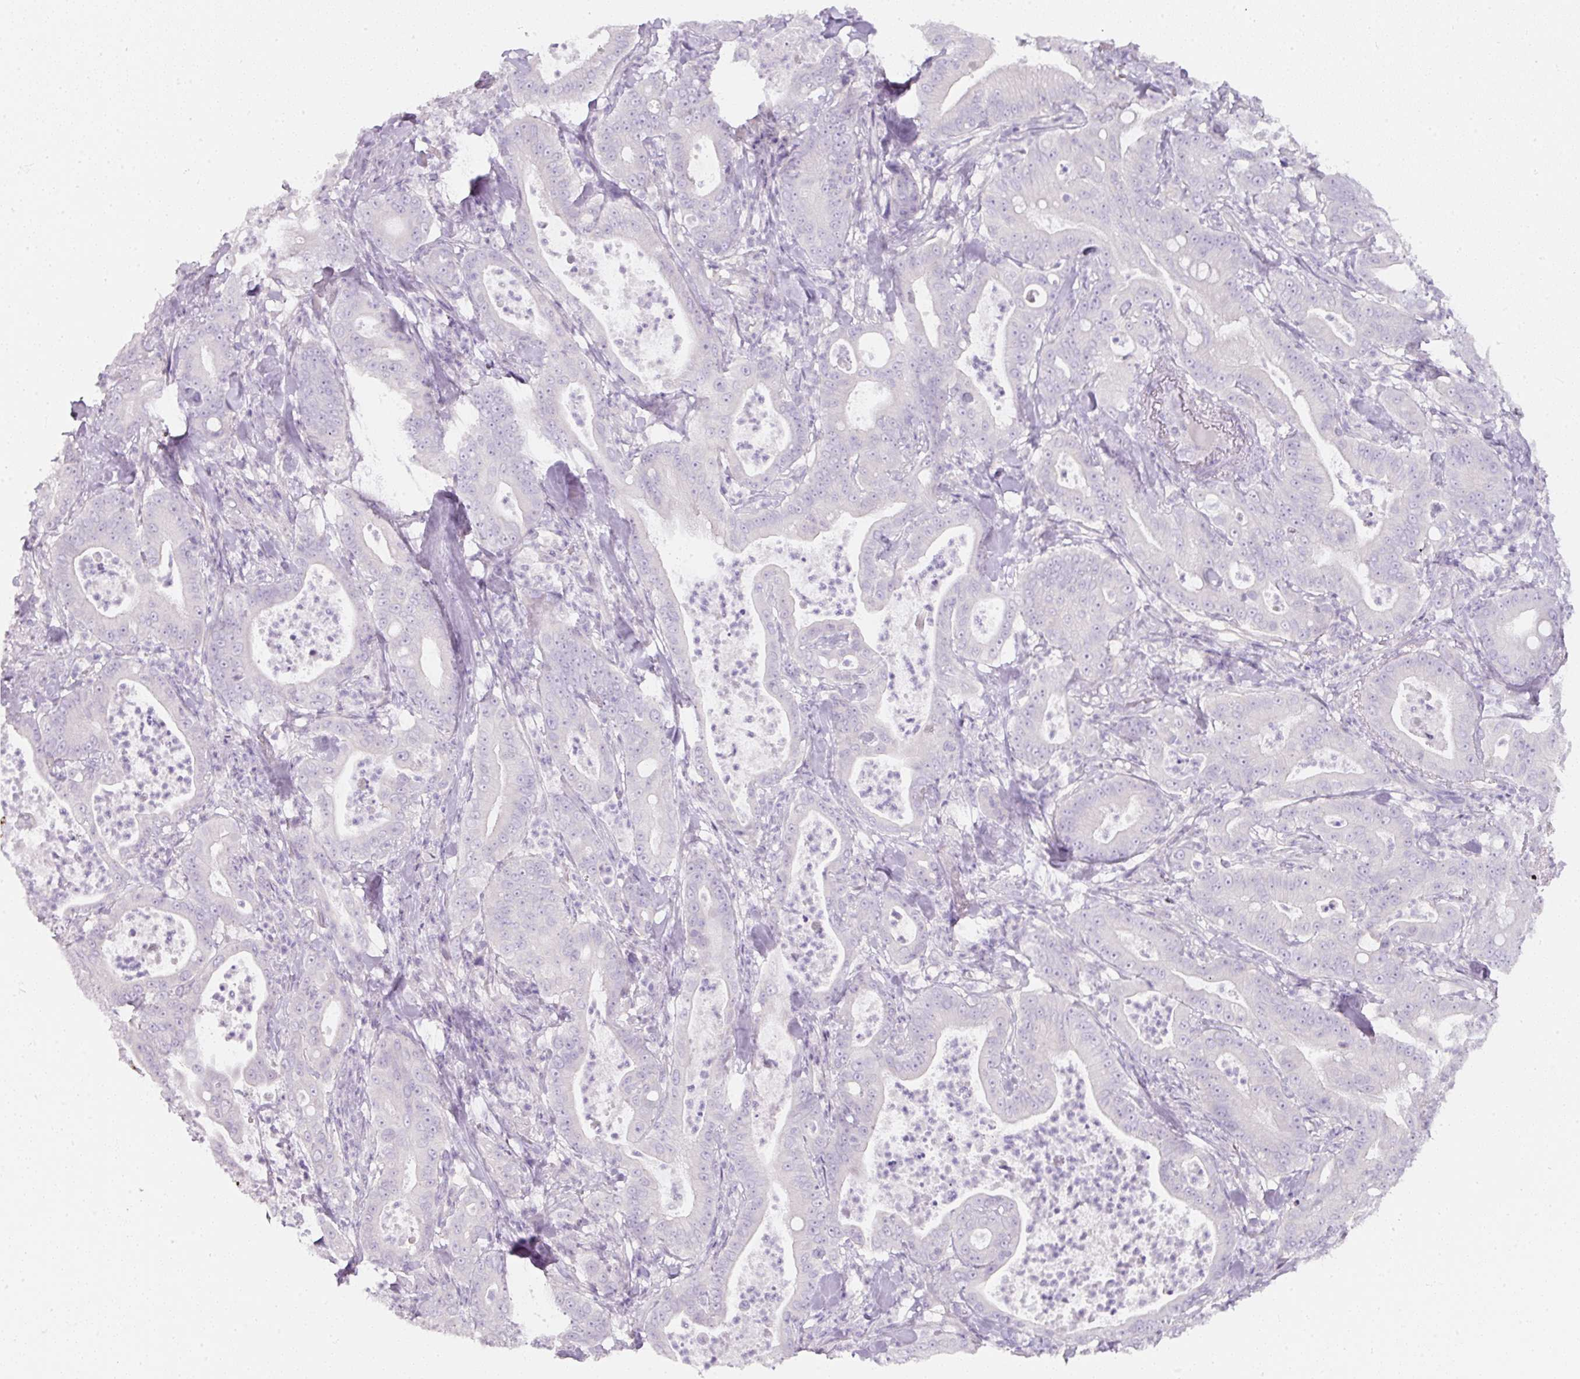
{"staining": {"intensity": "negative", "quantity": "none", "location": "none"}, "tissue": "pancreatic cancer", "cell_type": "Tumor cells", "image_type": "cancer", "snomed": [{"axis": "morphology", "description": "Adenocarcinoma, NOS"}, {"axis": "topography", "description": "Pancreas"}], "caption": "Human pancreatic cancer (adenocarcinoma) stained for a protein using immunohistochemistry (IHC) exhibits no positivity in tumor cells.", "gene": "SLC2A2", "patient": {"sex": "male", "age": 71}}